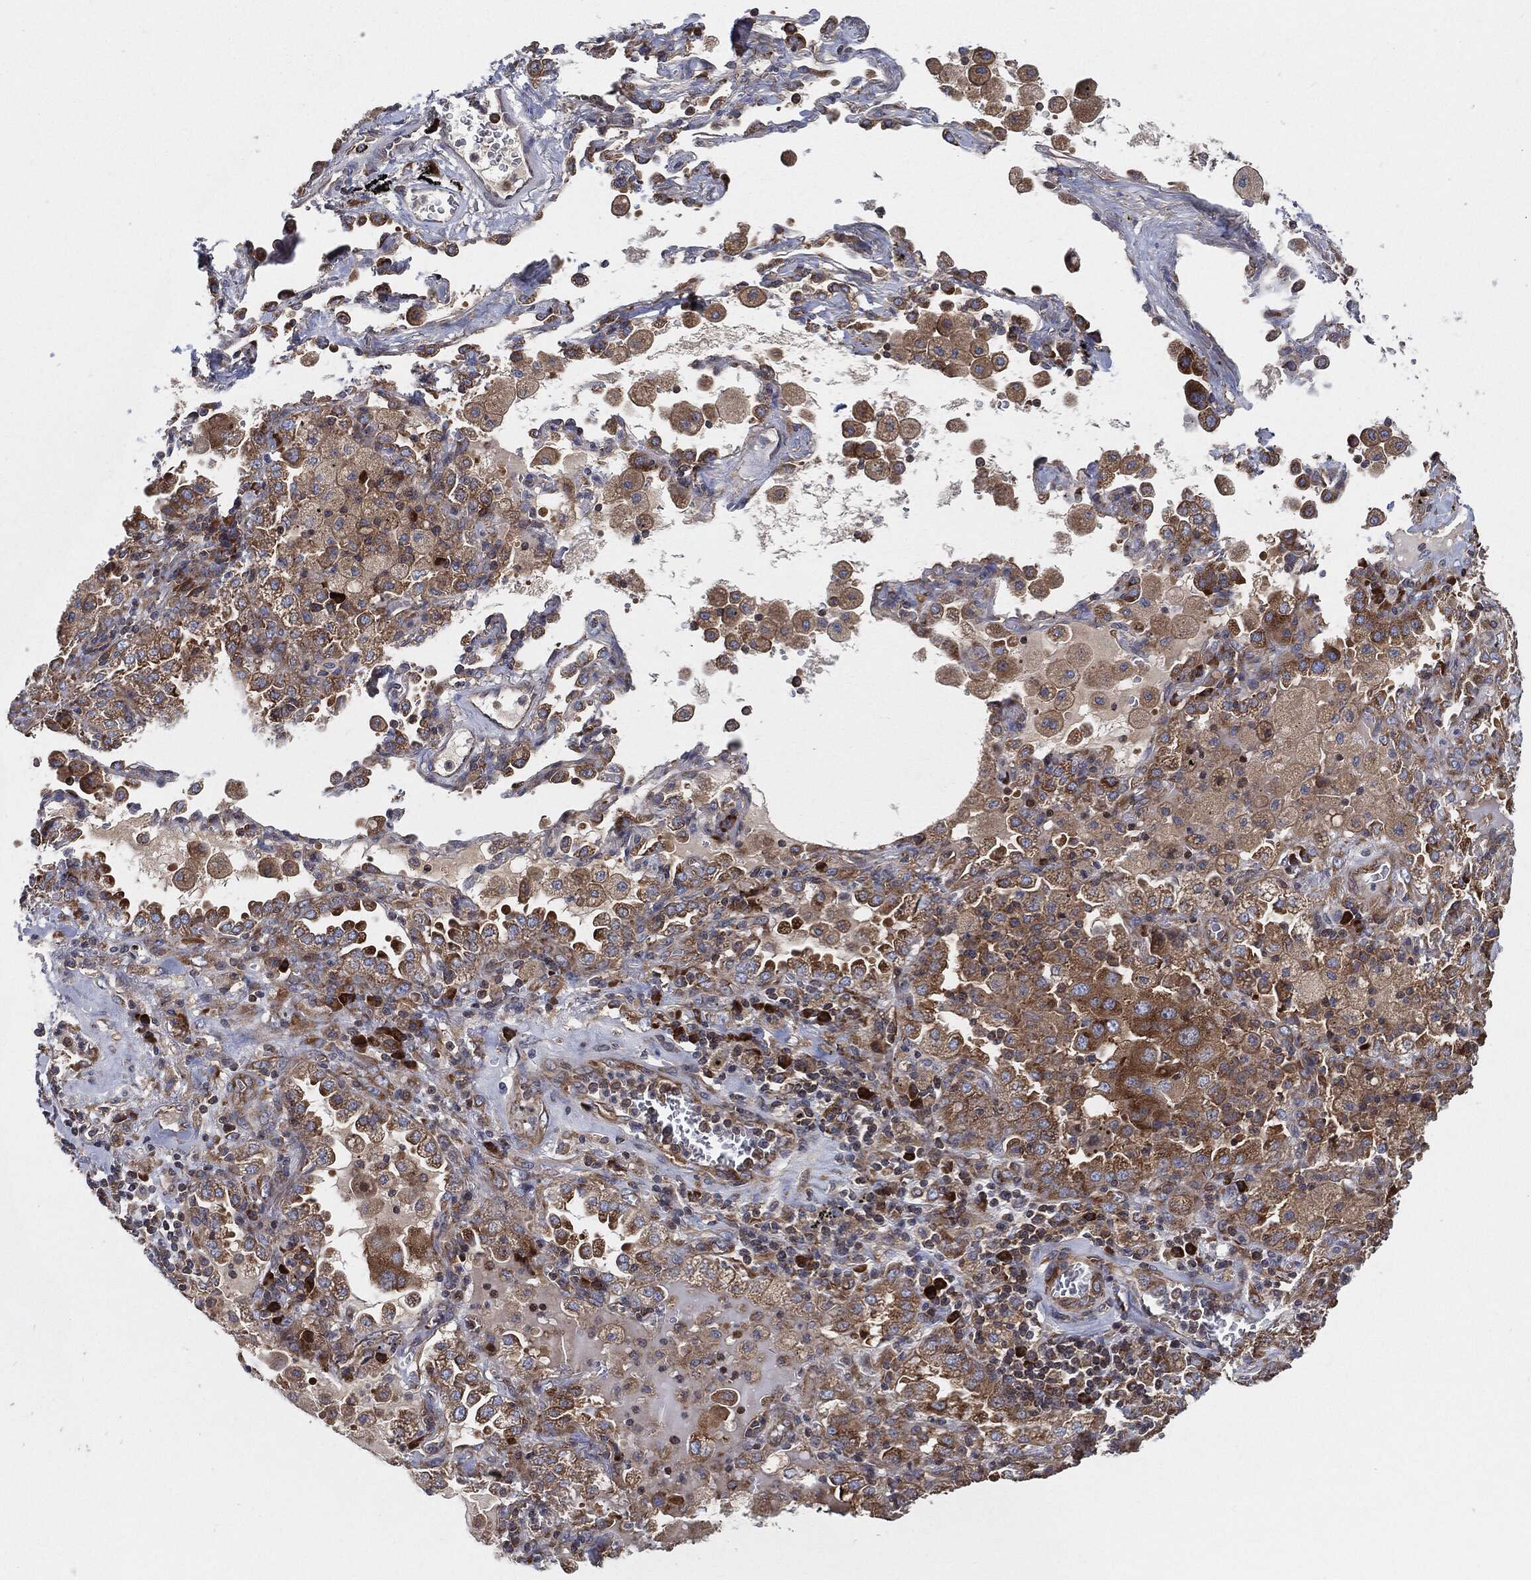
{"staining": {"intensity": "moderate", "quantity": "<25%", "location": "cytoplasmic/membranous"}, "tissue": "lung cancer", "cell_type": "Tumor cells", "image_type": "cancer", "snomed": [{"axis": "morphology", "description": "Adenocarcinoma, NOS"}, {"axis": "topography", "description": "Lung"}], "caption": "The image reveals staining of lung cancer (adenocarcinoma), revealing moderate cytoplasmic/membranous protein positivity (brown color) within tumor cells.", "gene": "EIF2S2", "patient": {"sex": "female", "age": 61}}